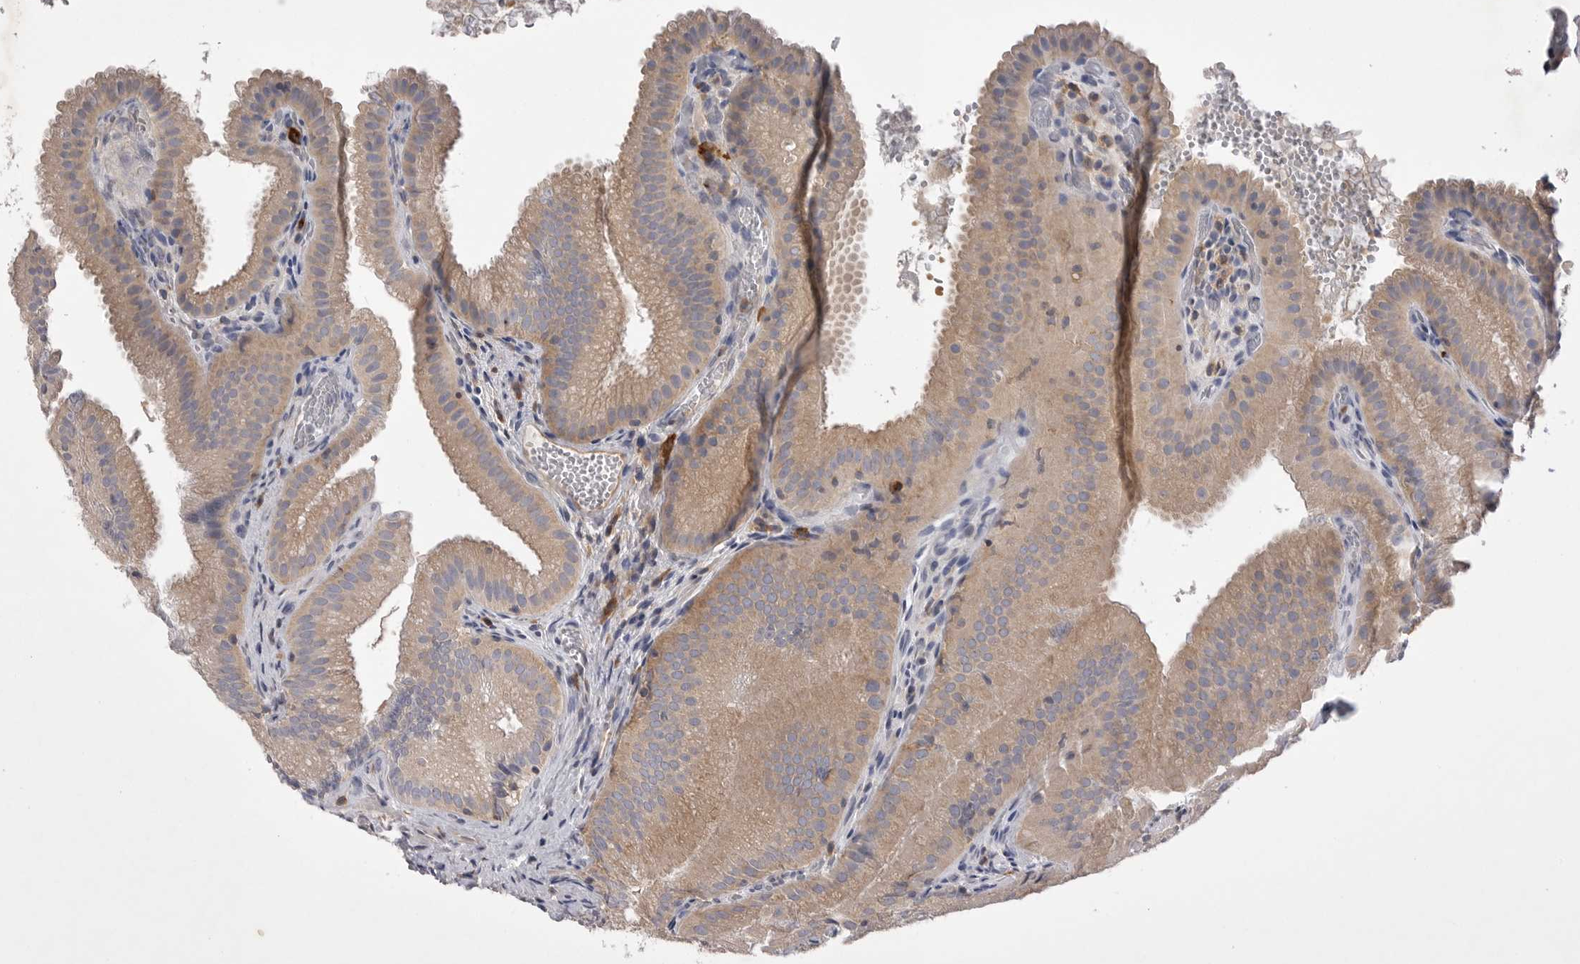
{"staining": {"intensity": "moderate", "quantity": ">75%", "location": "cytoplasmic/membranous"}, "tissue": "gallbladder", "cell_type": "Glandular cells", "image_type": "normal", "snomed": [{"axis": "morphology", "description": "Normal tissue, NOS"}, {"axis": "topography", "description": "Gallbladder"}], "caption": "Immunohistochemistry (IHC) photomicrograph of unremarkable gallbladder stained for a protein (brown), which shows medium levels of moderate cytoplasmic/membranous positivity in approximately >75% of glandular cells.", "gene": "VAC14", "patient": {"sex": "female", "age": 30}}